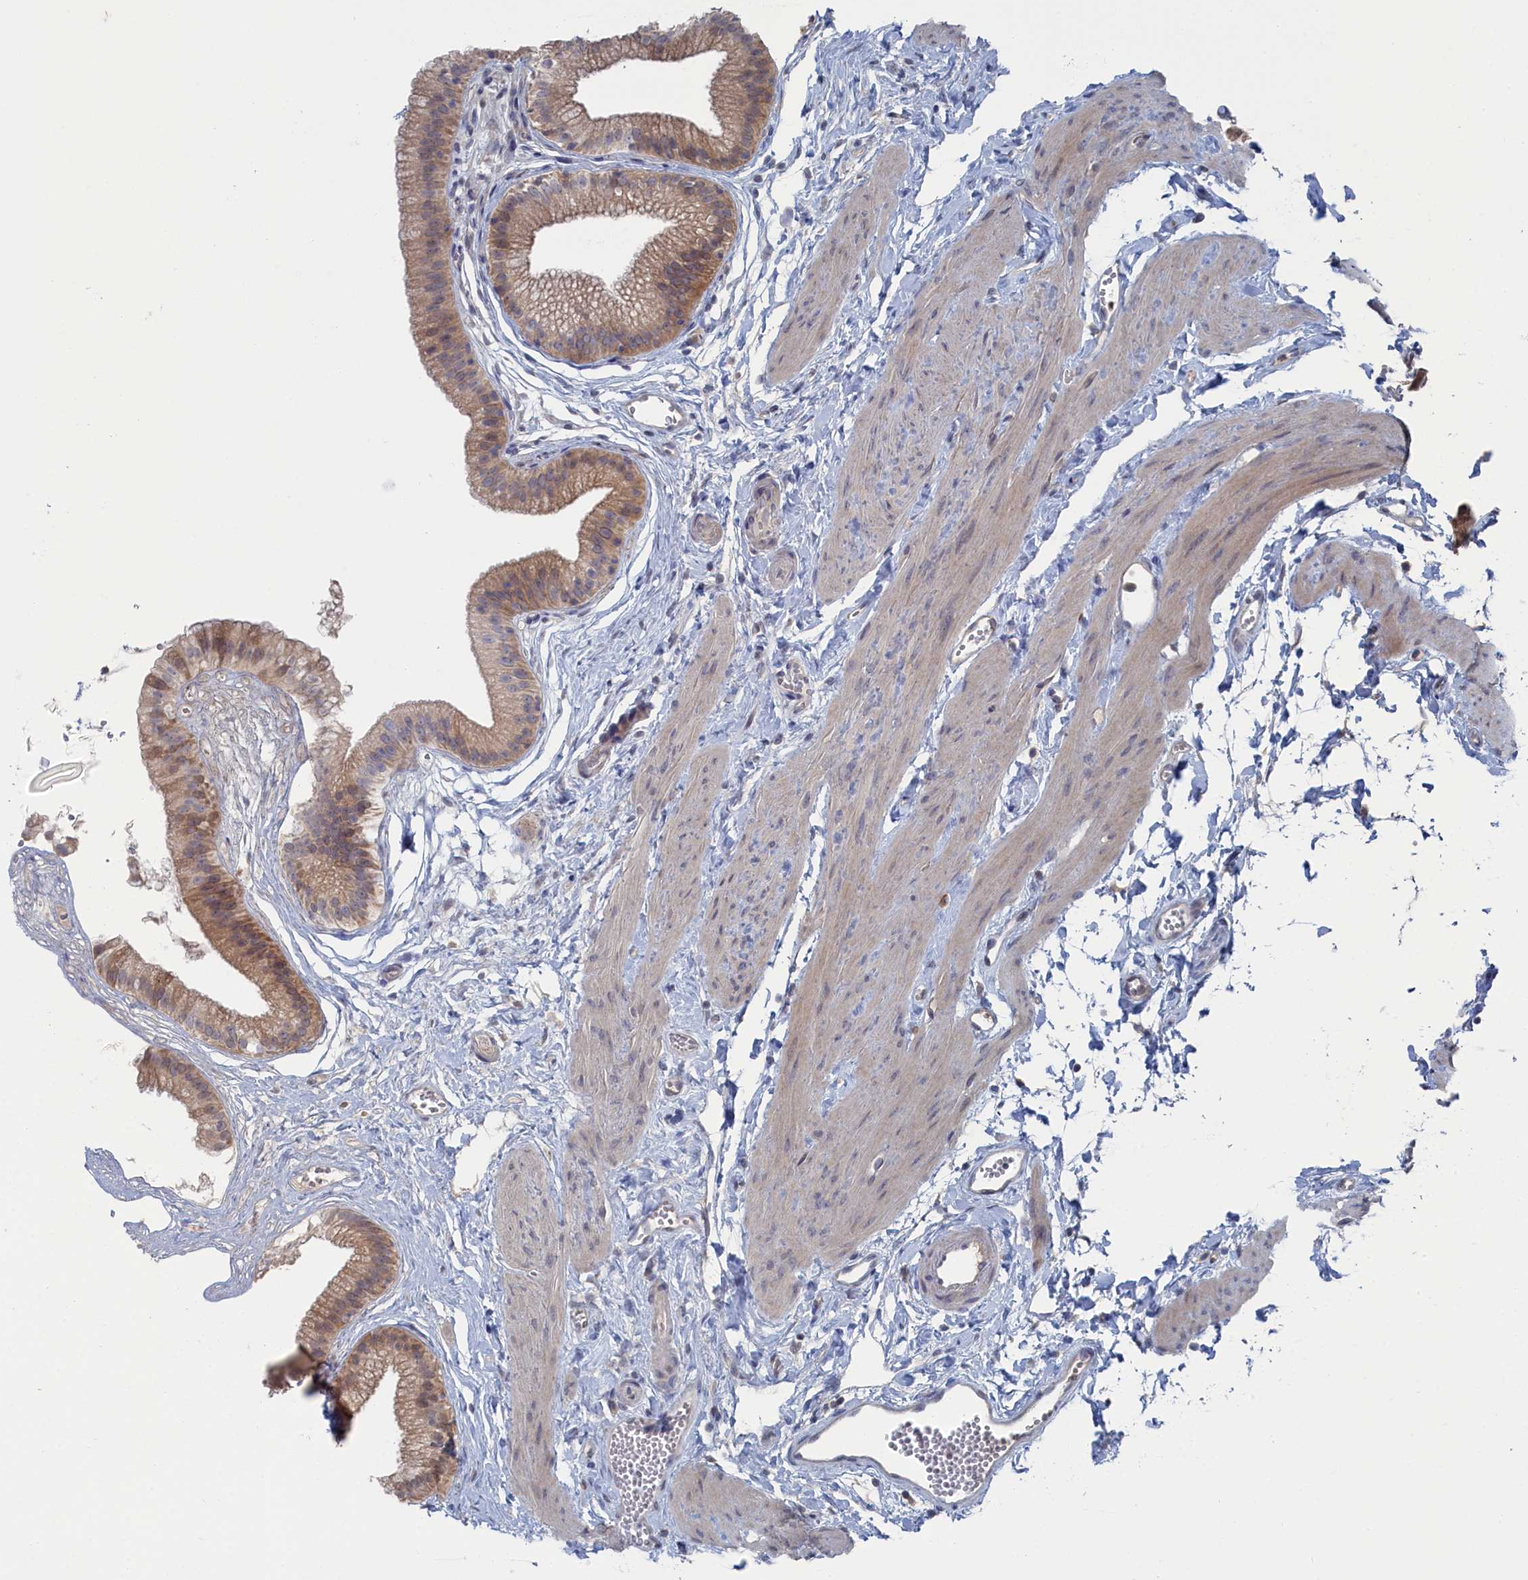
{"staining": {"intensity": "moderate", "quantity": "25%-75%", "location": "cytoplasmic/membranous,nuclear"}, "tissue": "gallbladder", "cell_type": "Glandular cells", "image_type": "normal", "snomed": [{"axis": "morphology", "description": "Normal tissue, NOS"}, {"axis": "topography", "description": "Gallbladder"}], "caption": "About 25%-75% of glandular cells in unremarkable gallbladder demonstrate moderate cytoplasmic/membranous,nuclear protein positivity as visualized by brown immunohistochemical staining.", "gene": "IRGQ", "patient": {"sex": "female", "age": 54}}